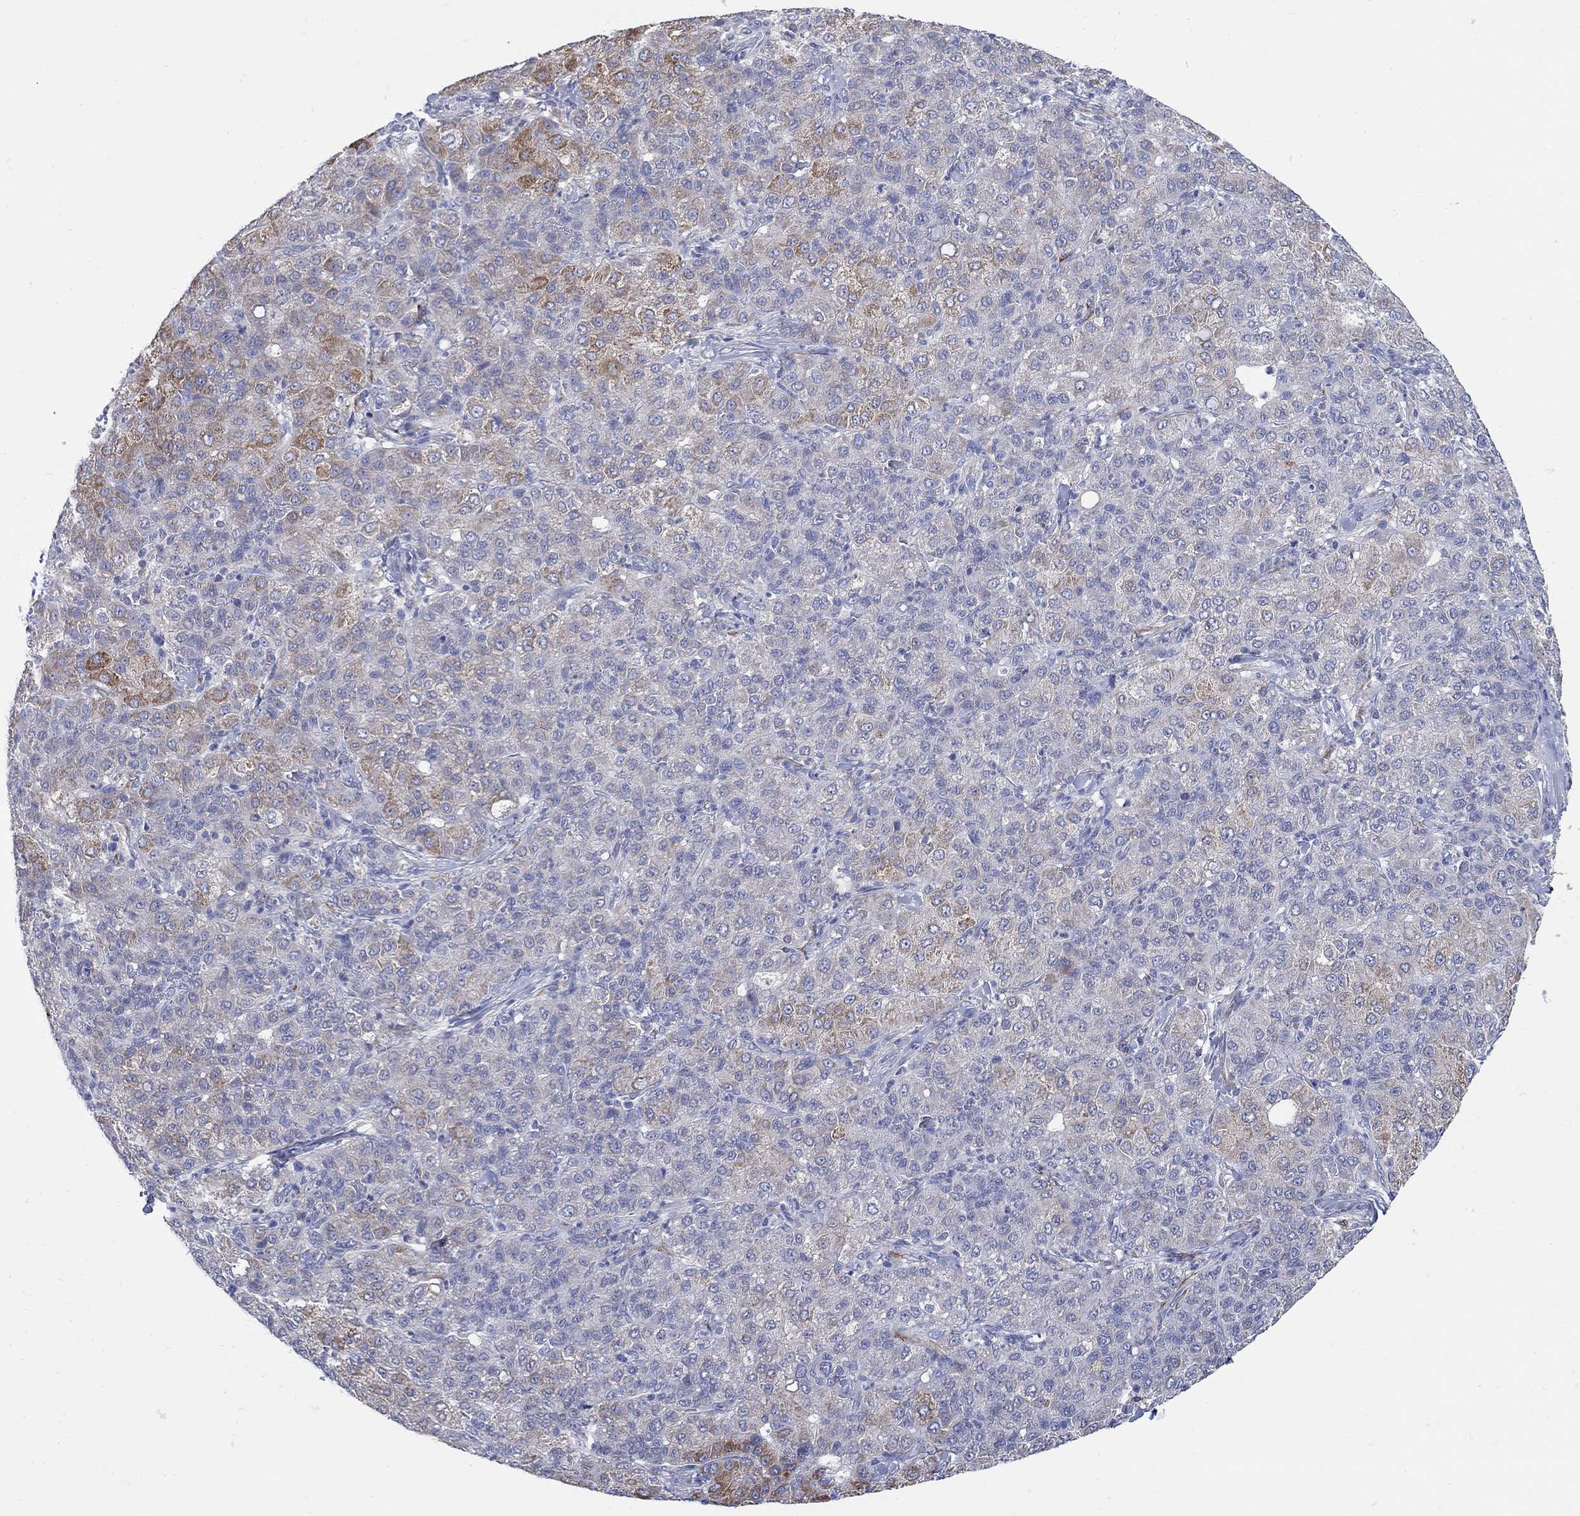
{"staining": {"intensity": "moderate", "quantity": "<25%", "location": "cytoplasmic/membranous"}, "tissue": "liver cancer", "cell_type": "Tumor cells", "image_type": "cancer", "snomed": [{"axis": "morphology", "description": "Carcinoma, Hepatocellular, NOS"}, {"axis": "topography", "description": "Liver"}], "caption": "Protein analysis of liver cancer (hepatocellular carcinoma) tissue shows moderate cytoplasmic/membranous expression in approximately <25% of tumor cells.", "gene": "REEP2", "patient": {"sex": "male", "age": 65}}